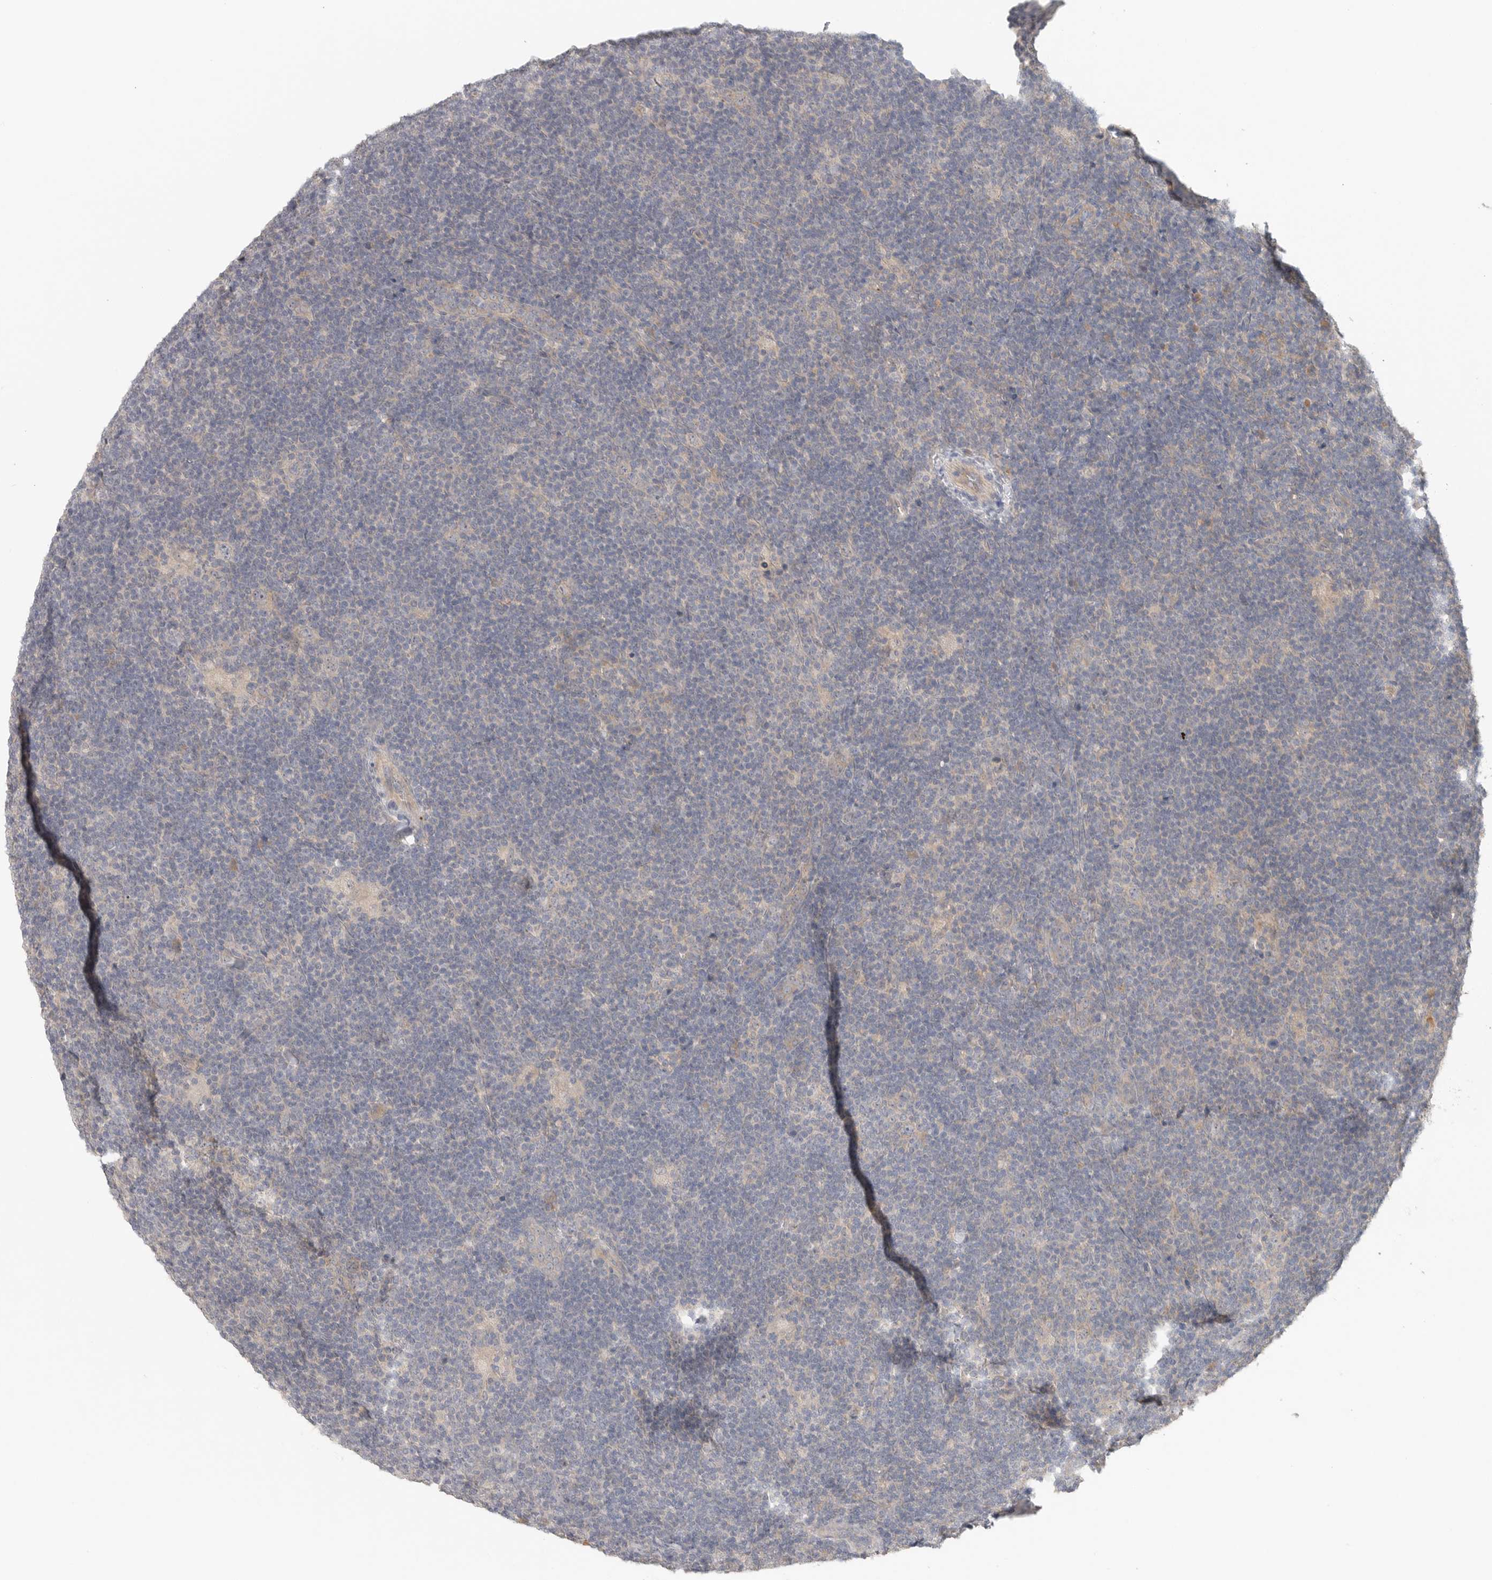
{"staining": {"intensity": "negative", "quantity": "none", "location": "none"}, "tissue": "lymphoma", "cell_type": "Tumor cells", "image_type": "cancer", "snomed": [{"axis": "morphology", "description": "Hodgkin's disease, NOS"}, {"axis": "topography", "description": "Lymph node"}], "caption": "Immunohistochemistry (IHC) photomicrograph of Hodgkin's disease stained for a protein (brown), which shows no positivity in tumor cells. (DAB (3,3'-diaminobenzidine) immunohistochemistry with hematoxylin counter stain).", "gene": "HDAC6", "patient": {"sex": "female", "age": 57}}